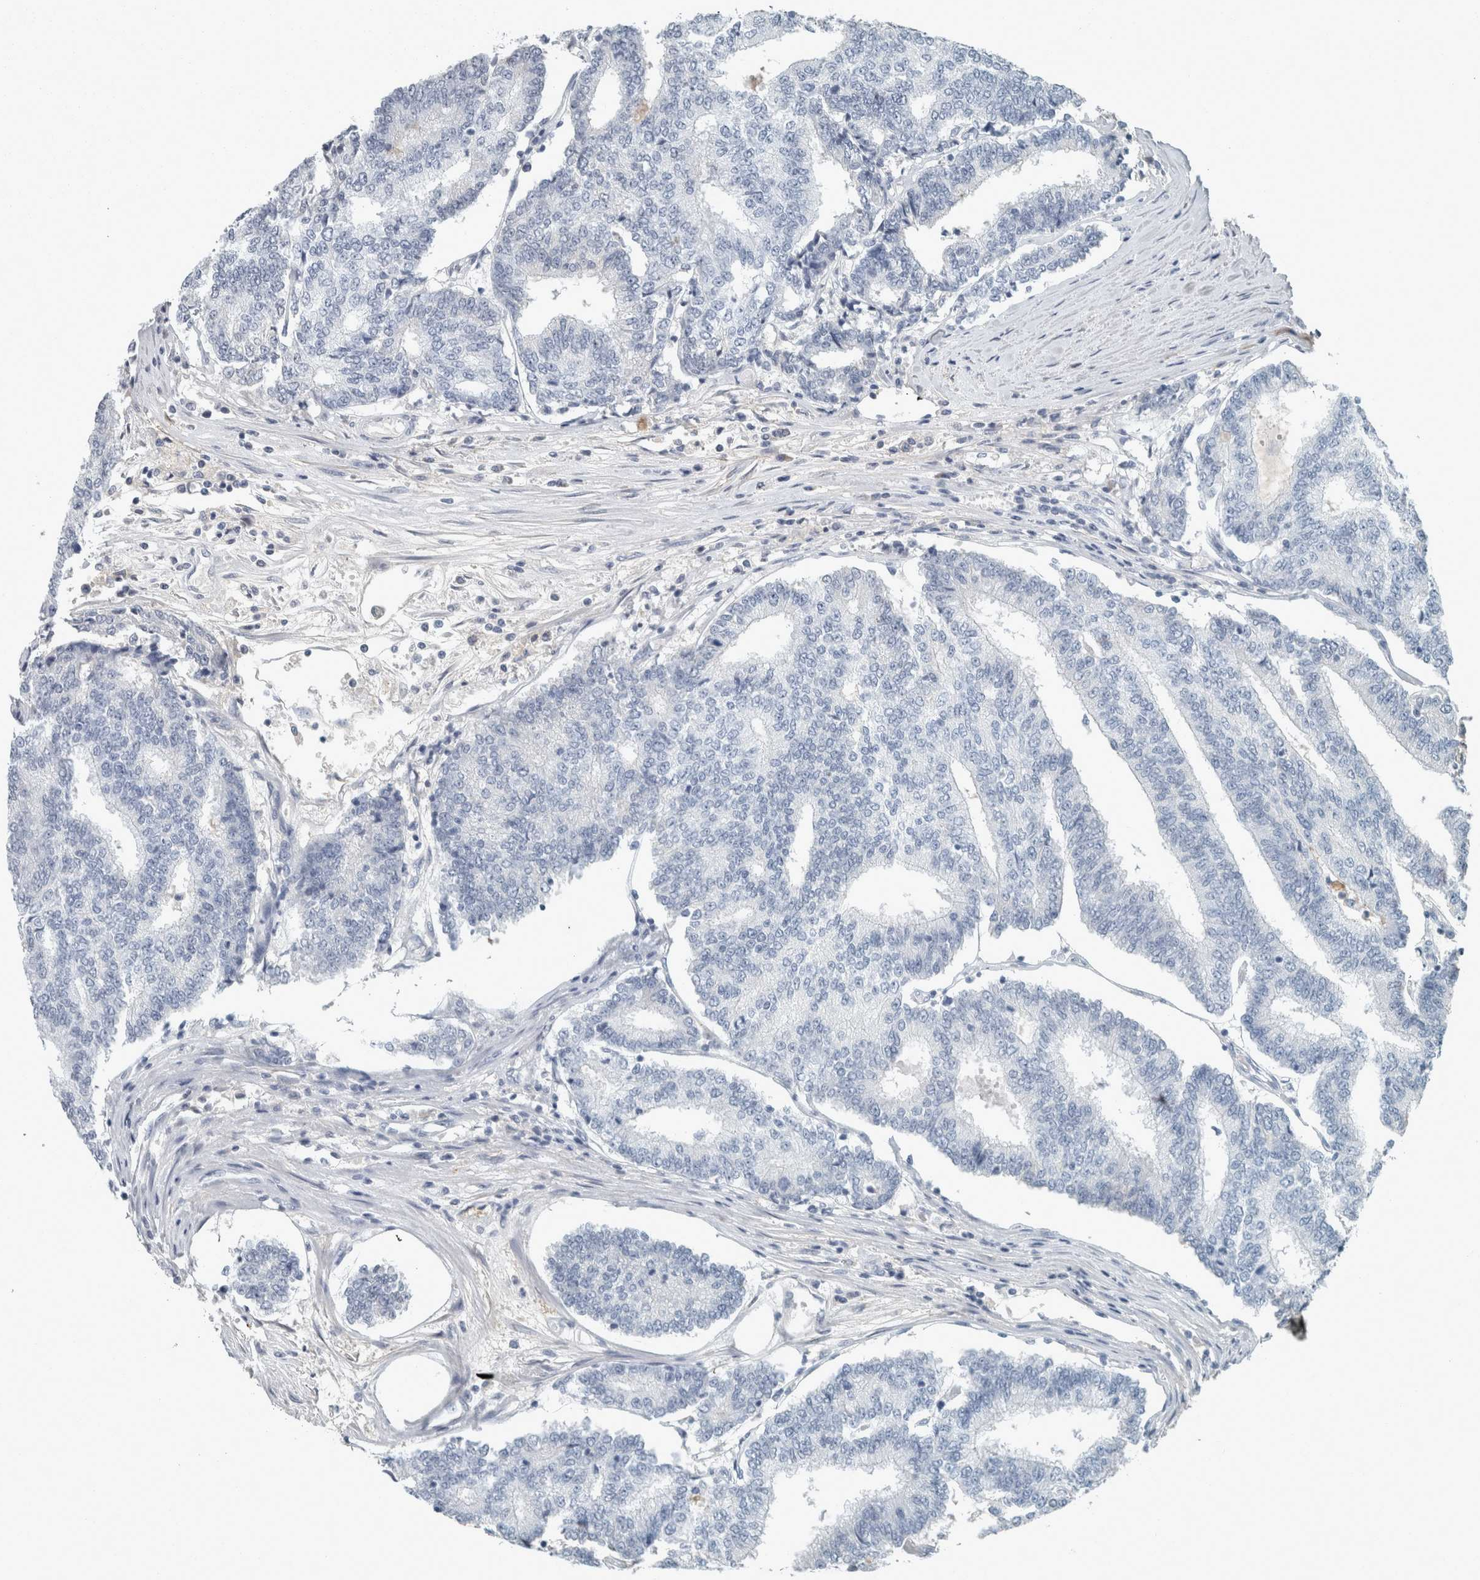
{"staining": {"intensity": "negative", "quantity": "none", "location": "none"}, "tissue": "prostate cancer", "cell_type": "Tumor cells", "image_type": "cancer", "snomed": [{"axis": "morphology", "description": "Normal tissue, NOS"}, {"axis": "morphology", "description": "Adenocarcinoma, High grade"}, {"axis": "topography", "description": "Prostate"}, {"axis": "topography", "description": "Seminal veicle"}], "caption": "High power microscopy micrograph of an immunohistochemistry image of prostate cancer (adenocarcinoma (high-grade)), revealing no significant expression in tumor cells.", "gene": "CHL1", "patient": {"sex": "male", "age": 55}}